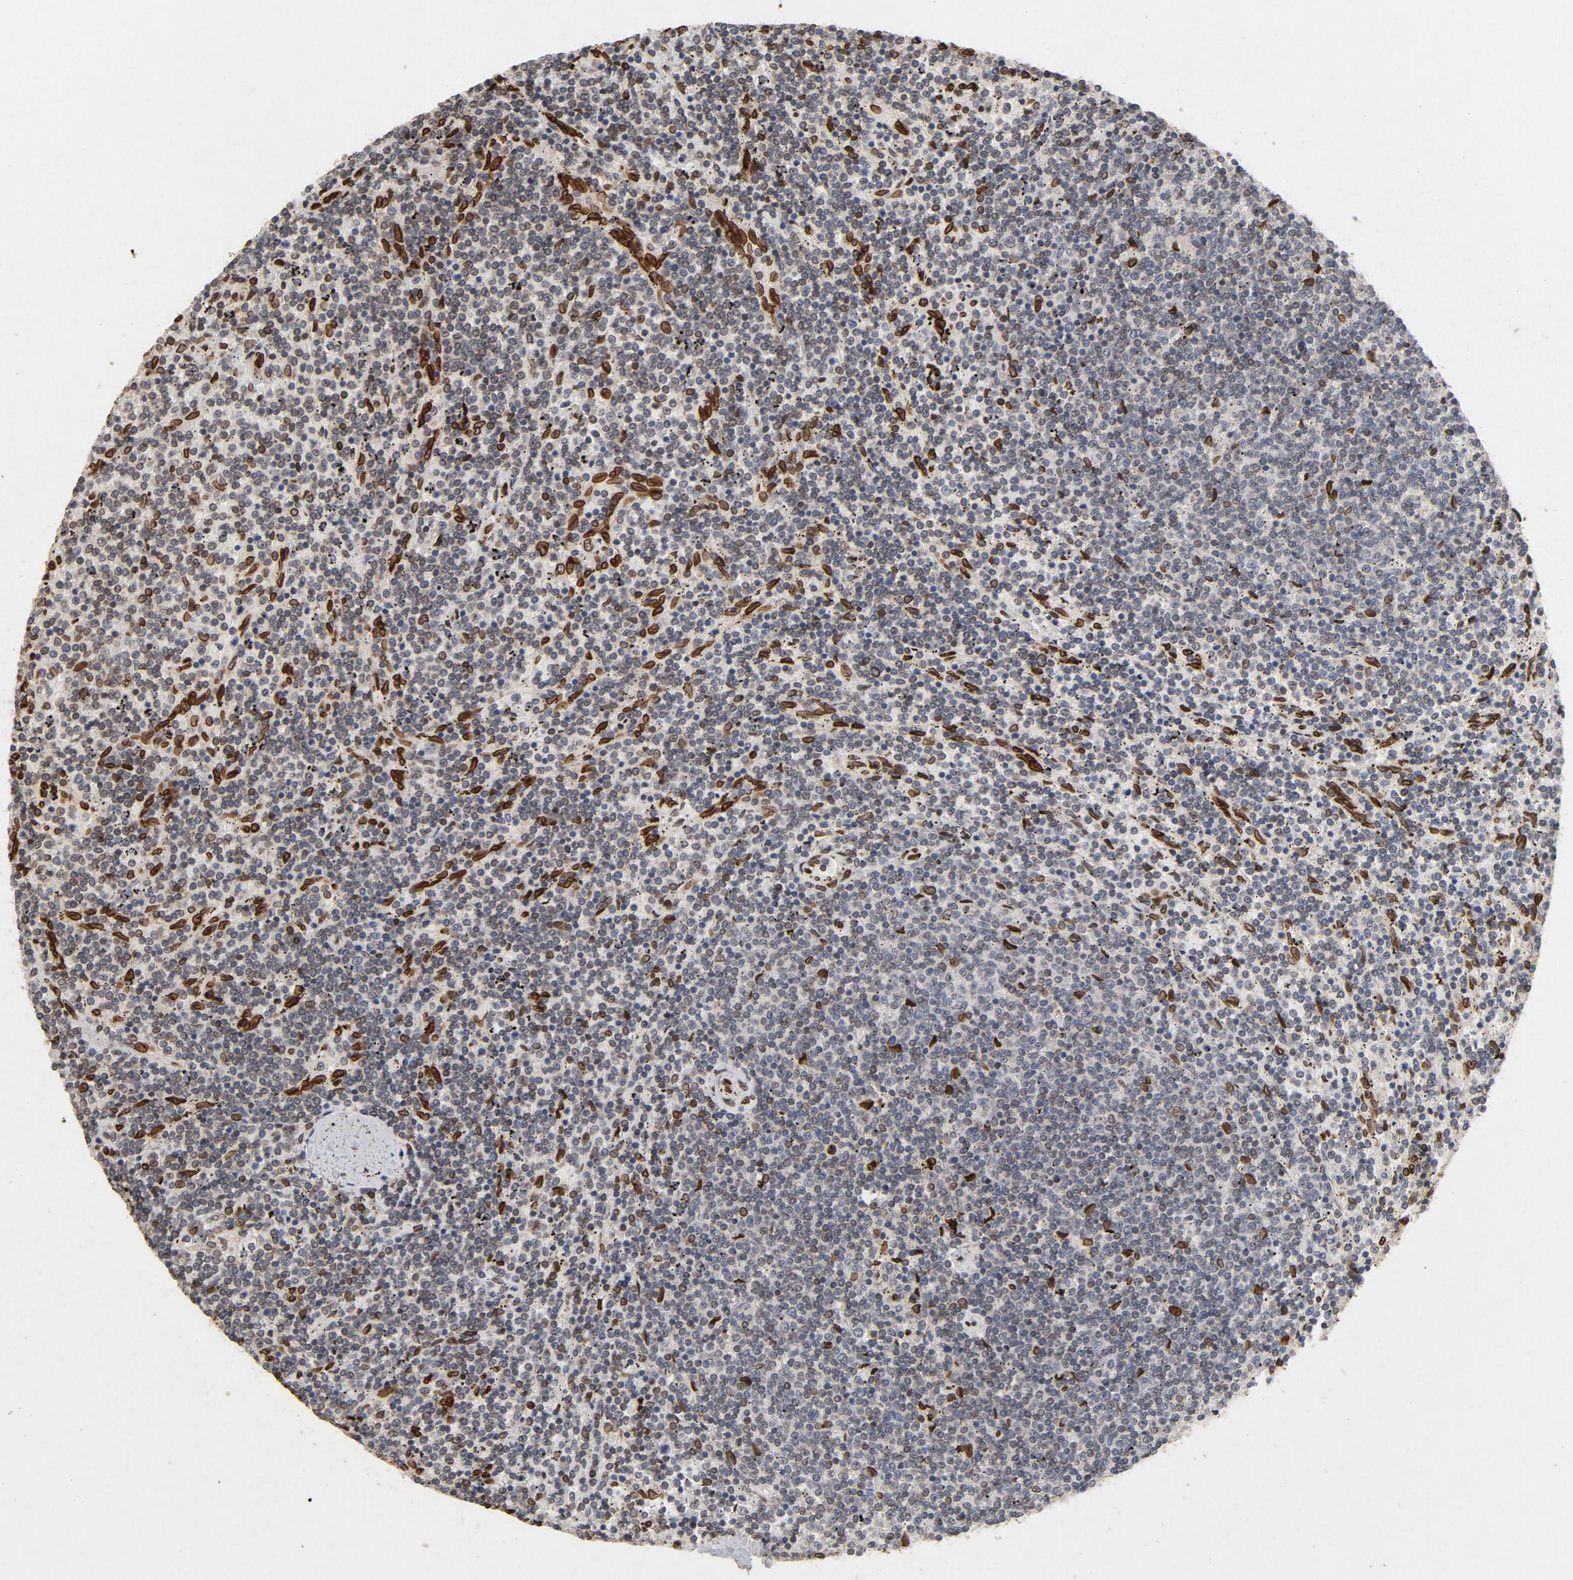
{"staining": {"intensity": "moderate", "quantity": "<25%", "location": "cytoplasmic/membranous,nuclear"}, "tissue": "lymphoma", "cell_type": "Tumor cells", "image_type": "cancer", "snomed": [{"axis": "morphology", "description": "Malignant lymphoma, non-Hodgkin's type, Low grade"}, {"axis": "topography", "description": "Spleen"}], "caption": "The image demonstrates staining of malignant lymphoma, non-Hodgkin's type (low-grade), revealing moderate cytoplasmic/membranous and nuclear protein expression (brown color) within tumor cells. The staining was performed using DAB, with brown indicating positive protein expression. Nuclei are stained blue with hematoxylin.", "gene": "LMNA", "patient": {"sex": "female", "age": 50}}